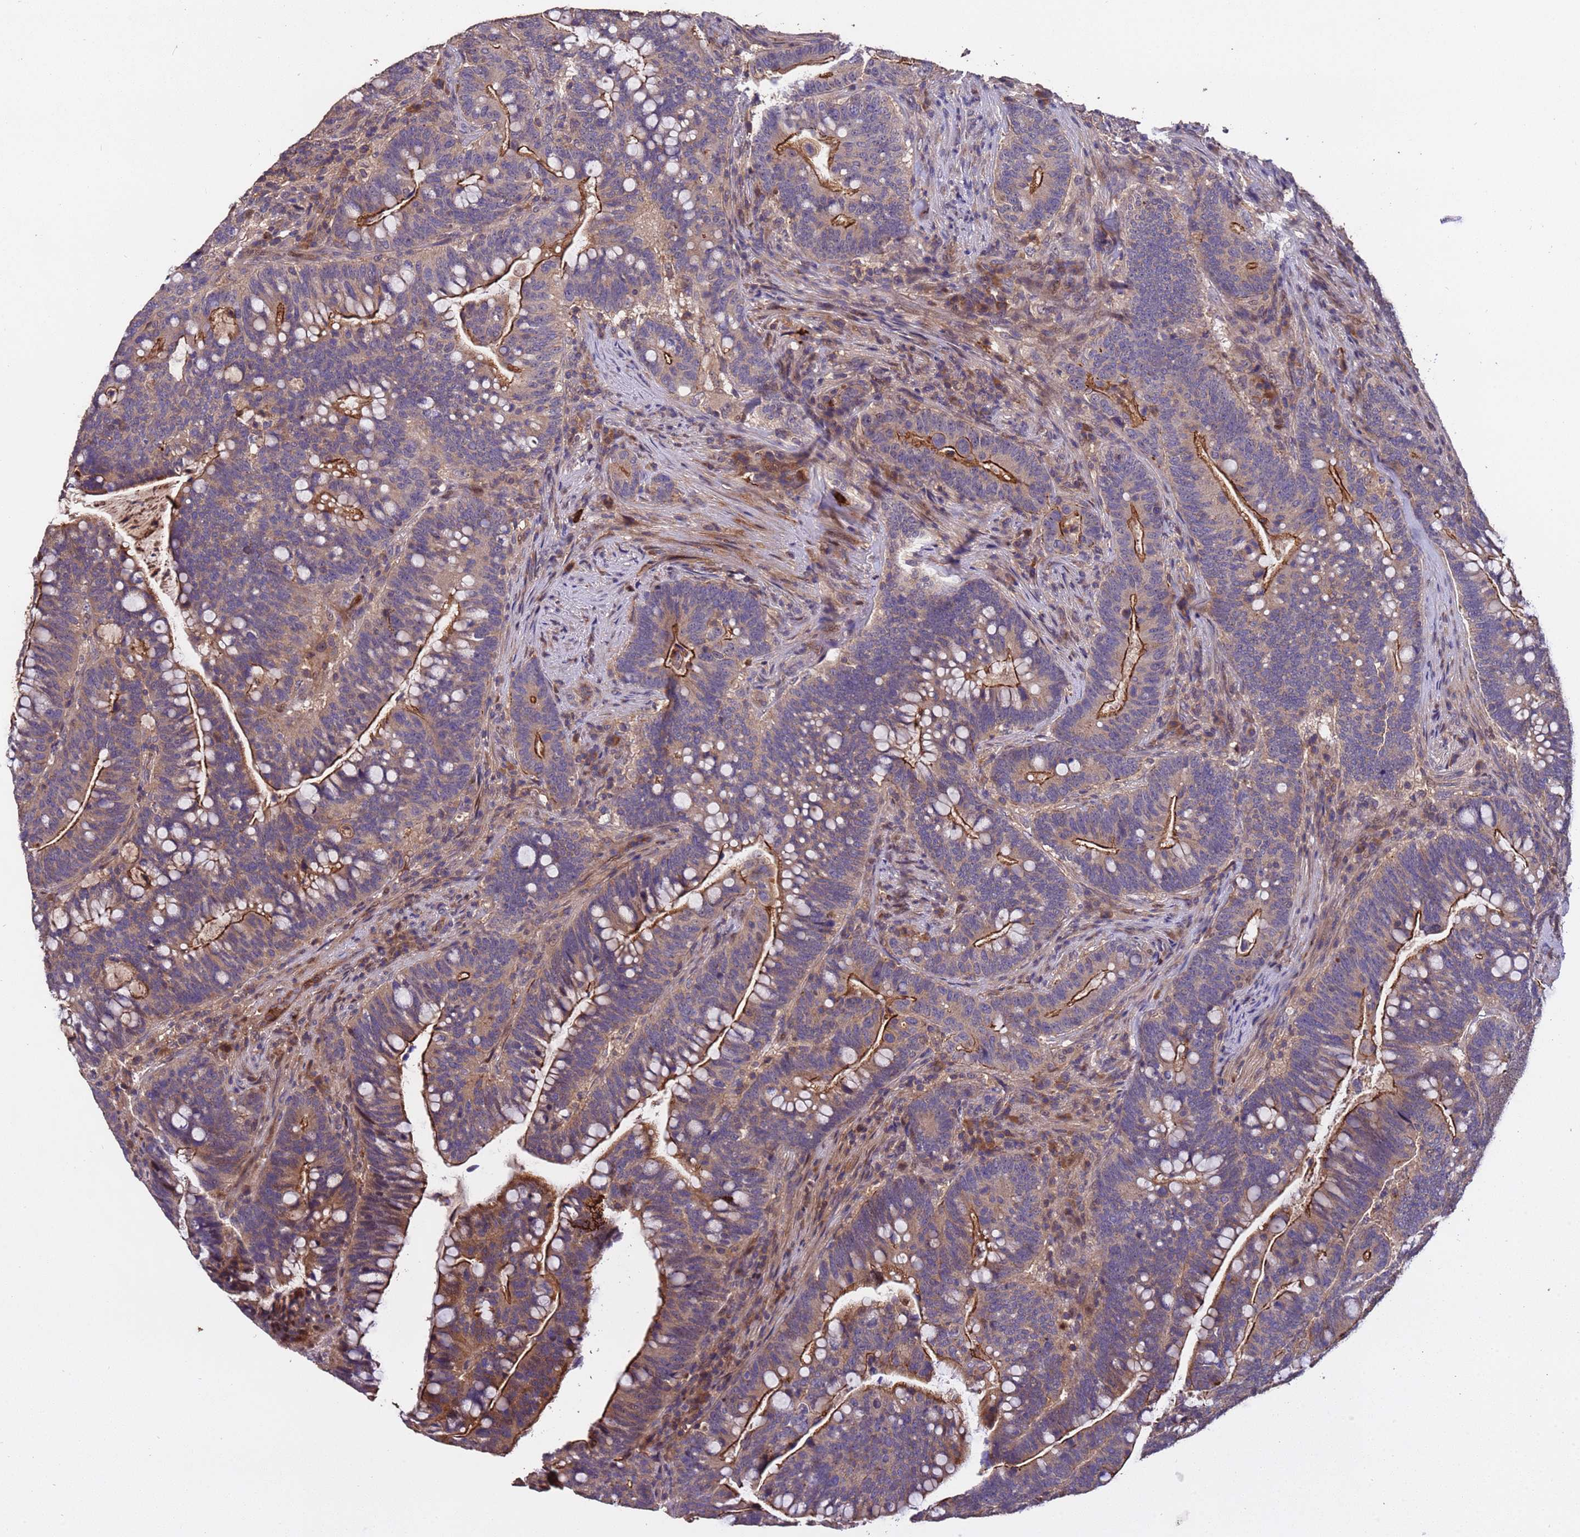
{"staining": {"intensity": "moderate", "quantity": "25%-75%", "location": "cytoplasmic/membranous"}, "tissue": "colorectal cancer", "cell_type": "Tumor cells", "image_type": "cancer", "snomed": [{"axis": "morphology", "description": "Normal tissue, NOS"}, {"axis": "morphology", "description": "Adenocarcinoma, NOS"}, {"axis": "topography", "description": "Colon"}], "caption": "Protein analysis of adenocarcinoma (colorectal) tissue demonstrates moderate cytoplasmic/membranous positivity in about 25%-75% of tumor cells.", "gene": "CCDC184", "patient": {"sex": "female", "age": 66}}